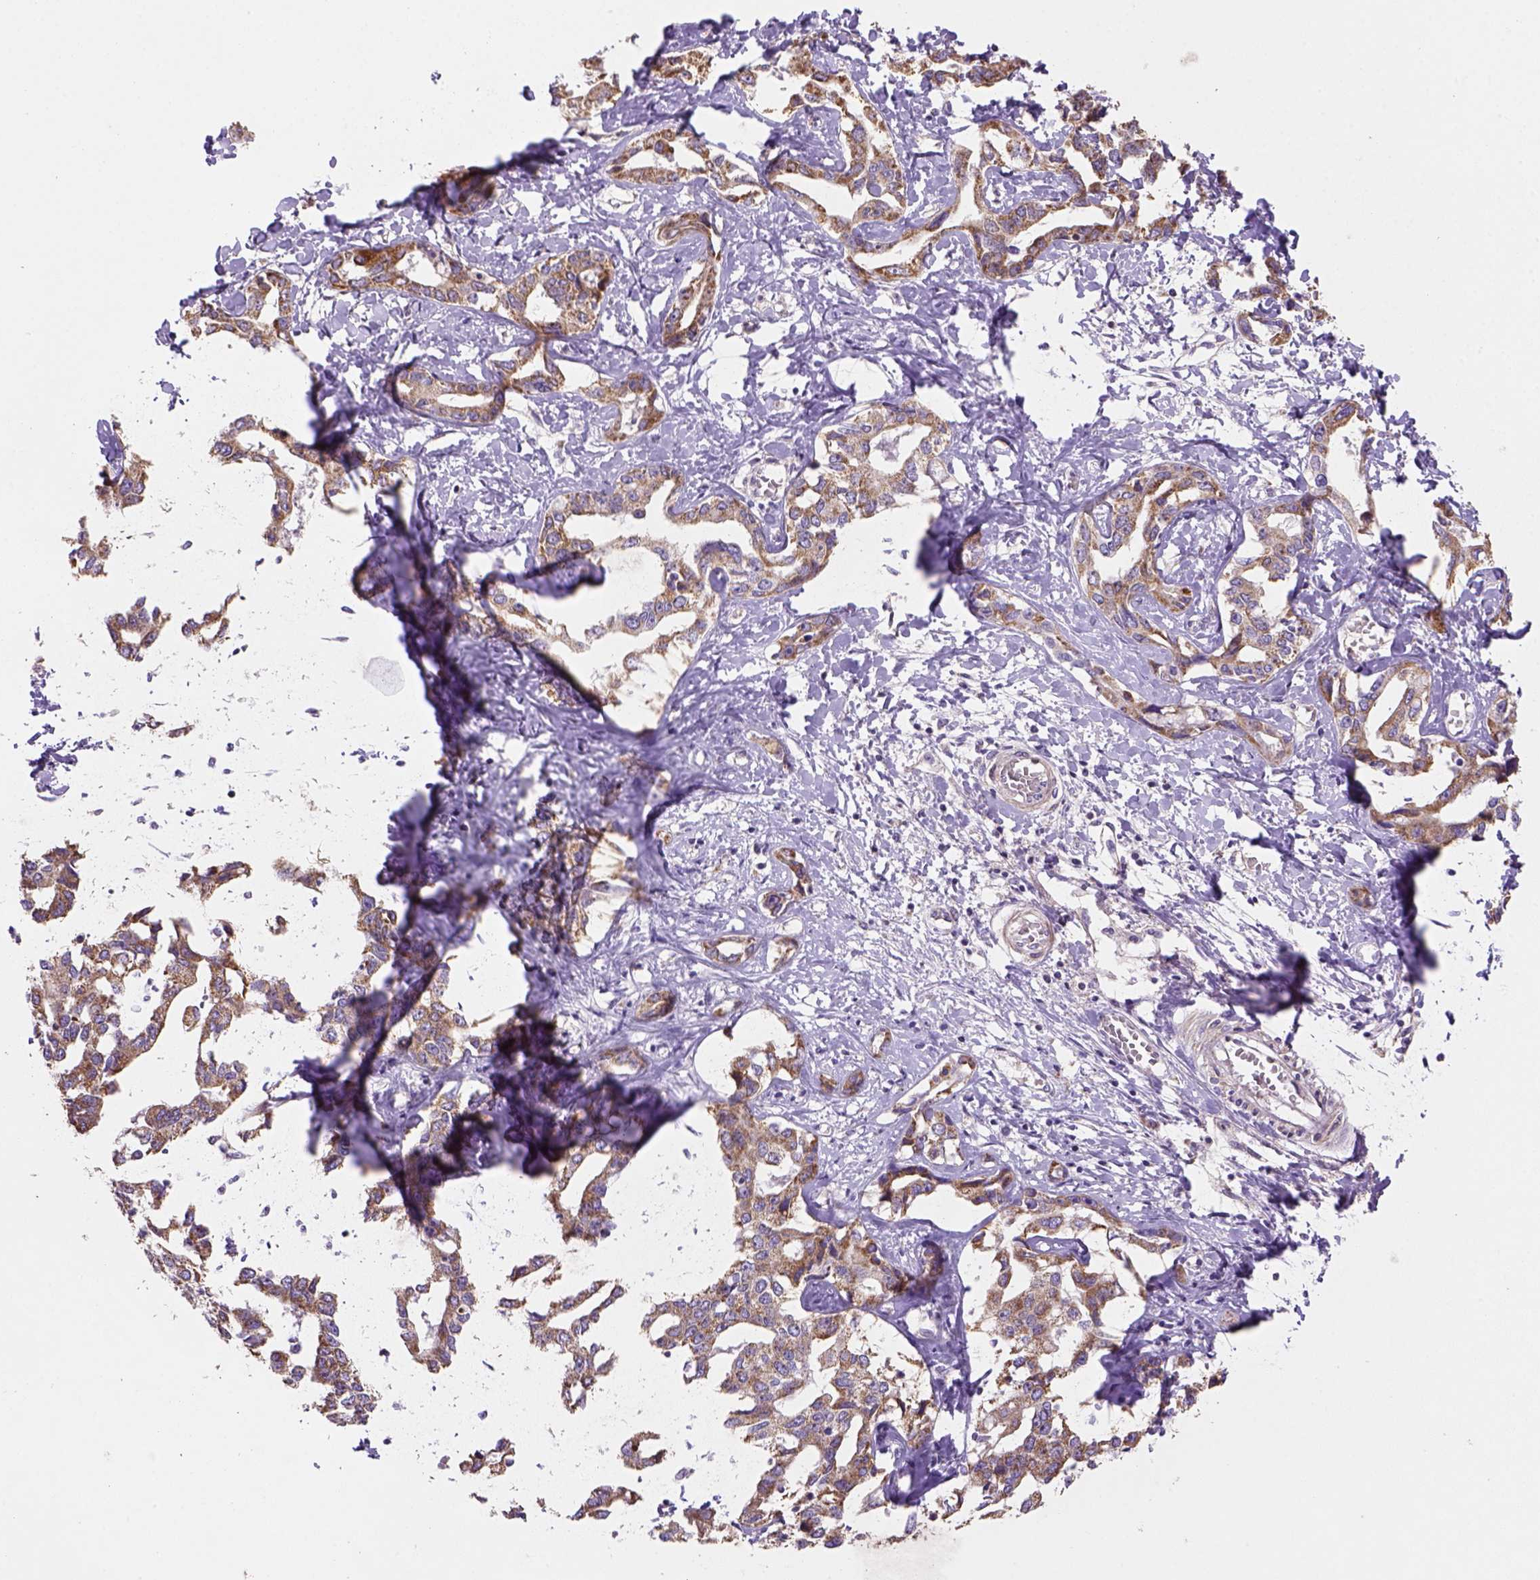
{"staining": {"intensity": "moderate", "quantity": ">75%", "location": "cytoplasmic/membranous"}, "tissue": "liver cancer", "cell_type": "Tumor cells", "image_type": "cancer", "snomed": [{"axis": "morphology", "description": "Cholangiocarcinoma"}, {"axis": "topography", "description": "Liver"}], "caption": "DAB (3,3'-diaminobenzidine) immunohistochemical staining of human liver cholangiocarcinoma demonstrates moderate cytoplasmic/membranous protein expression in approximately >75% of tumor cells. (IHC, brightfield microscopy, high magnification).", "gene": "HTRA1", "patient": {"sex": "male", "age": 59}}